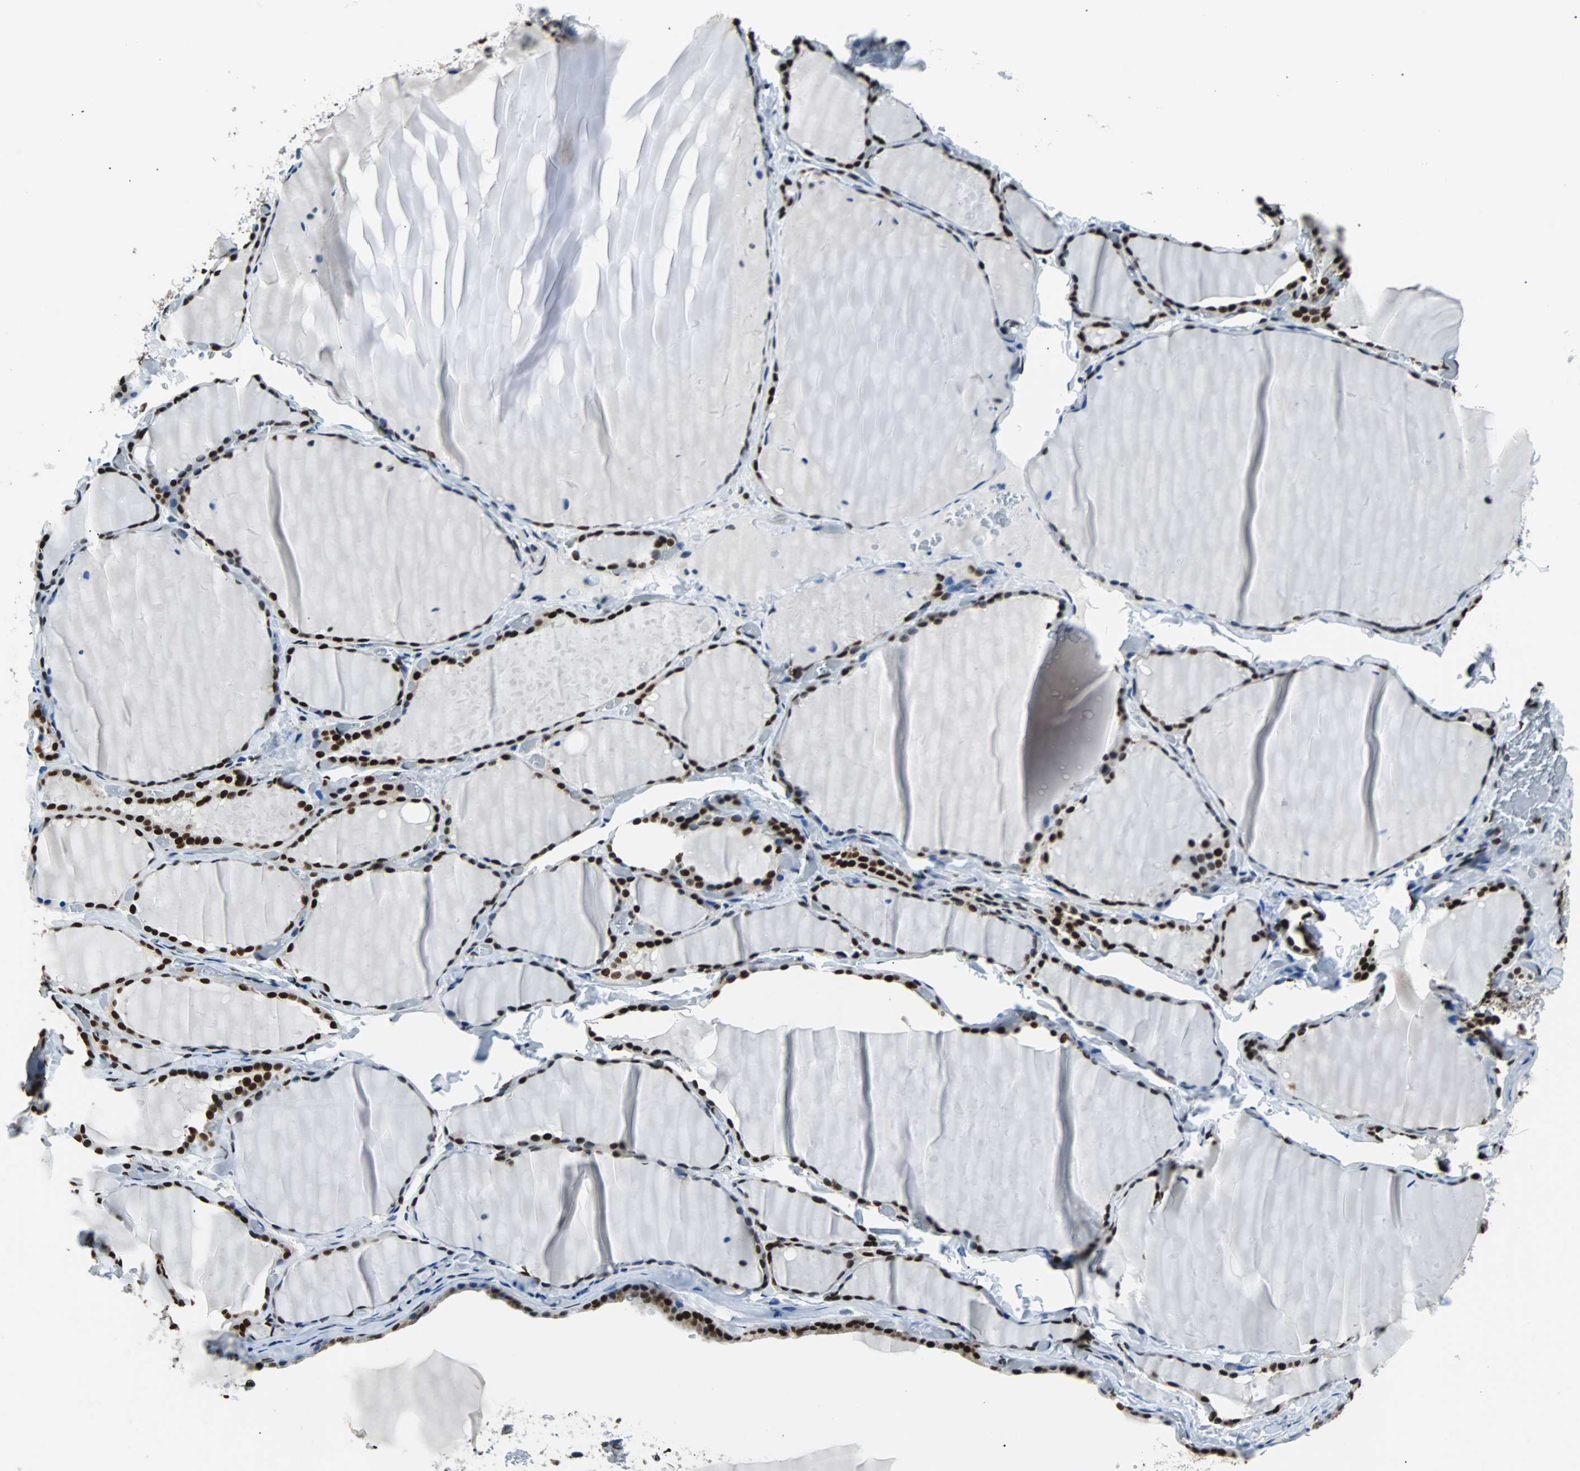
{"staining": {"intensity": "strong", "quantity": ">75%", "location": "nuclear"}, "tissue": "thyroid gland", "cell_type": "Glandular cells", "image_type": "normal", "snomed": [{"axis": "morphology", "description": "Normal tissue, NOS"}, {"axis": "topography", "description": "Thyroid gland"}], "caption": "An image of thyroid gland stained for a protein exhibits strong nuclear brown staining in glandular cells. Nuclei are stained in blue.", "gene": "FUBP1", "patient": {"sex": "female", "age": 22}}